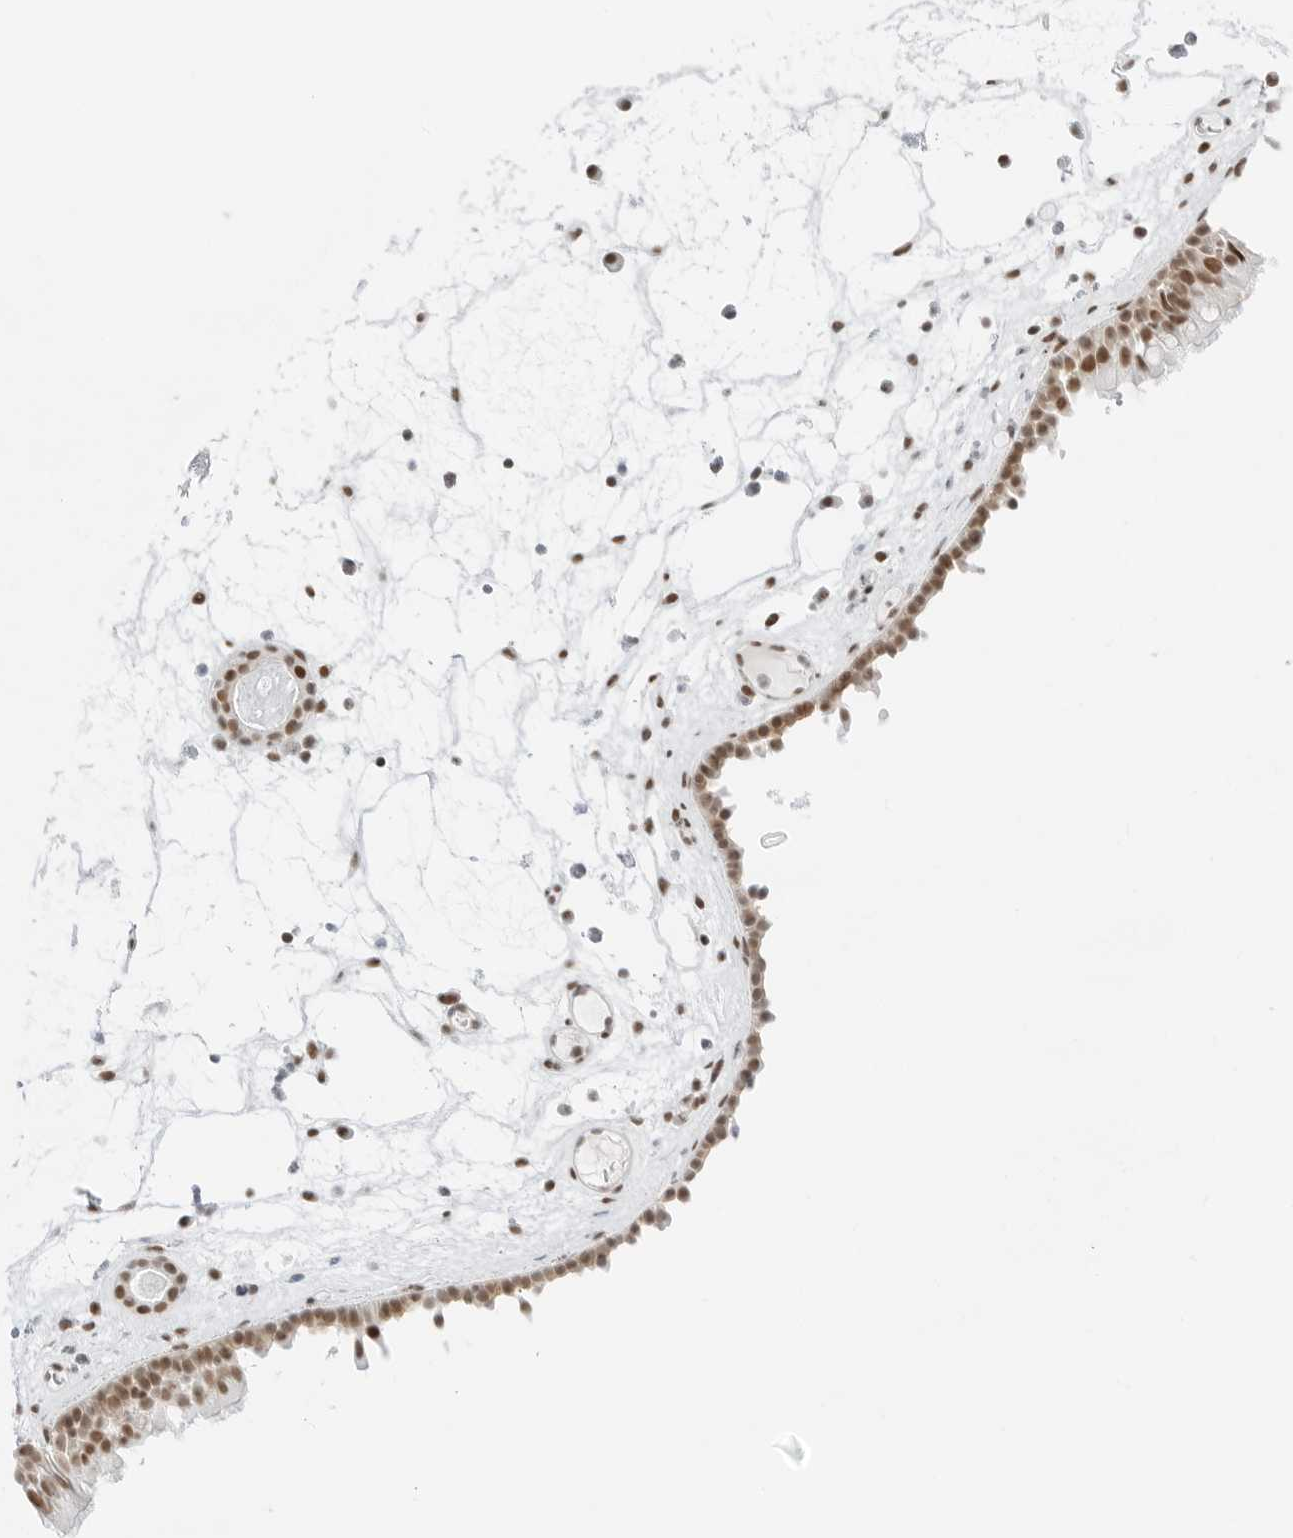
{"staining": {"intensity": "moderate", "quantity": ">75%", "location": "nuclear"}, "tissue": "nasopharynx", "cell_type": "Respiratory epithelial cells", "image_type": "normal", "snomed": [{"axis": "morphology", "description": "Normal tissue, NOS"}, {"axis": "morphology", "description": "Inflammation, NOS"}, {"axis": "morphology", "description": "Malignant melanoma, Metastatic site"}, {"axis": "topography", "description": "Nasopharynx"}], "caption": "Immunohistochemistry photomicrograph of unremarkable human nasopharynx stained for a protein (brown), which reveals medium levels of moderate nuclear staining in approximately >75% of respiratory epithelial cells.", "gene": "CRTC2", "patient": {"sex": "male", "age": 70}}